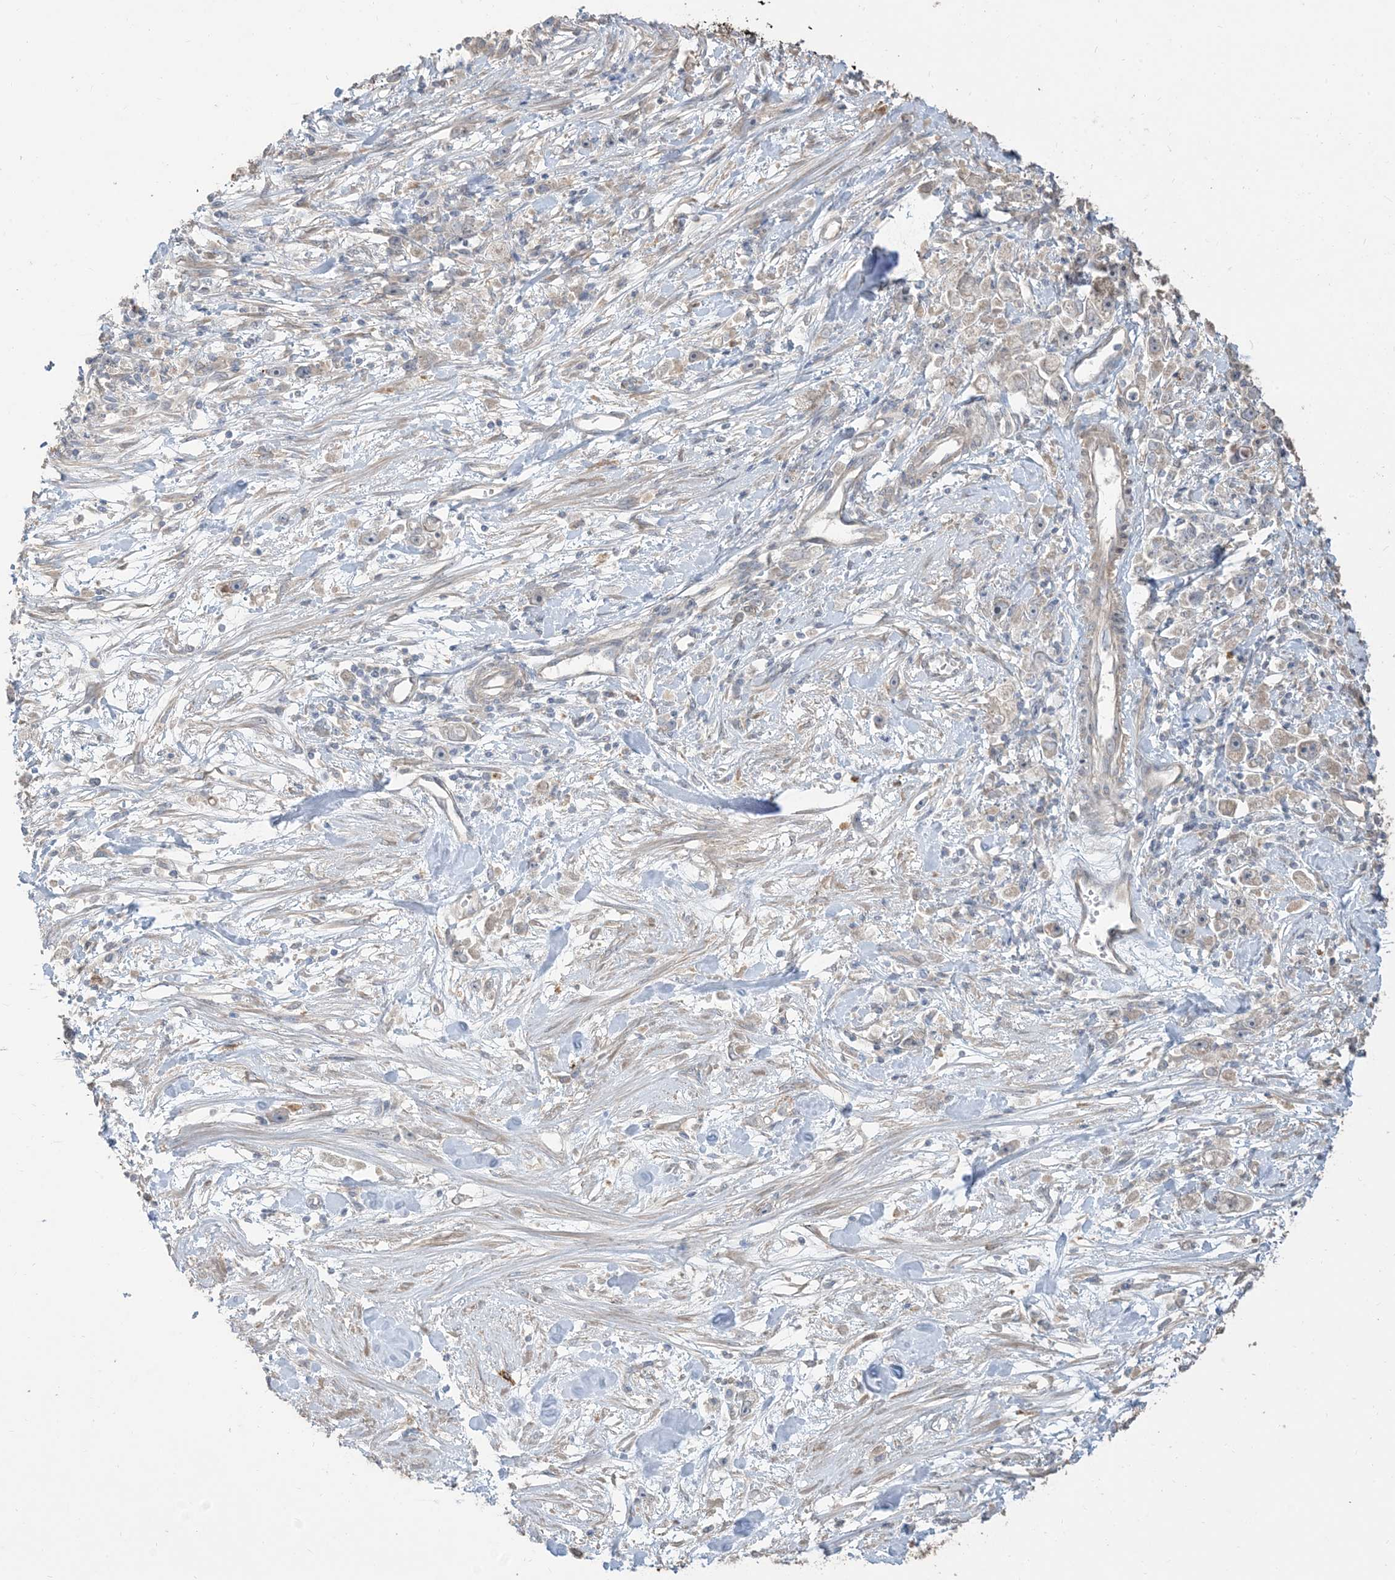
{"staining": {"intensity": "negative", "quantity": "none", "location": "none"}, "tissue": "stomach cancer", "cell_type": "Tumor cells", "image_type": "cancer", "snomed": [{"axis": "morphology", "description": "Adenocarcinoma, NOS"}, {"axis": "topography", "description": "Stomach"}], "caption": "A photomicrograph of human stomach adenocarcinoma is negative for staining in tumor cells.", "gene": "RNF175", "patient": {"sex": "female", "age": 59}}